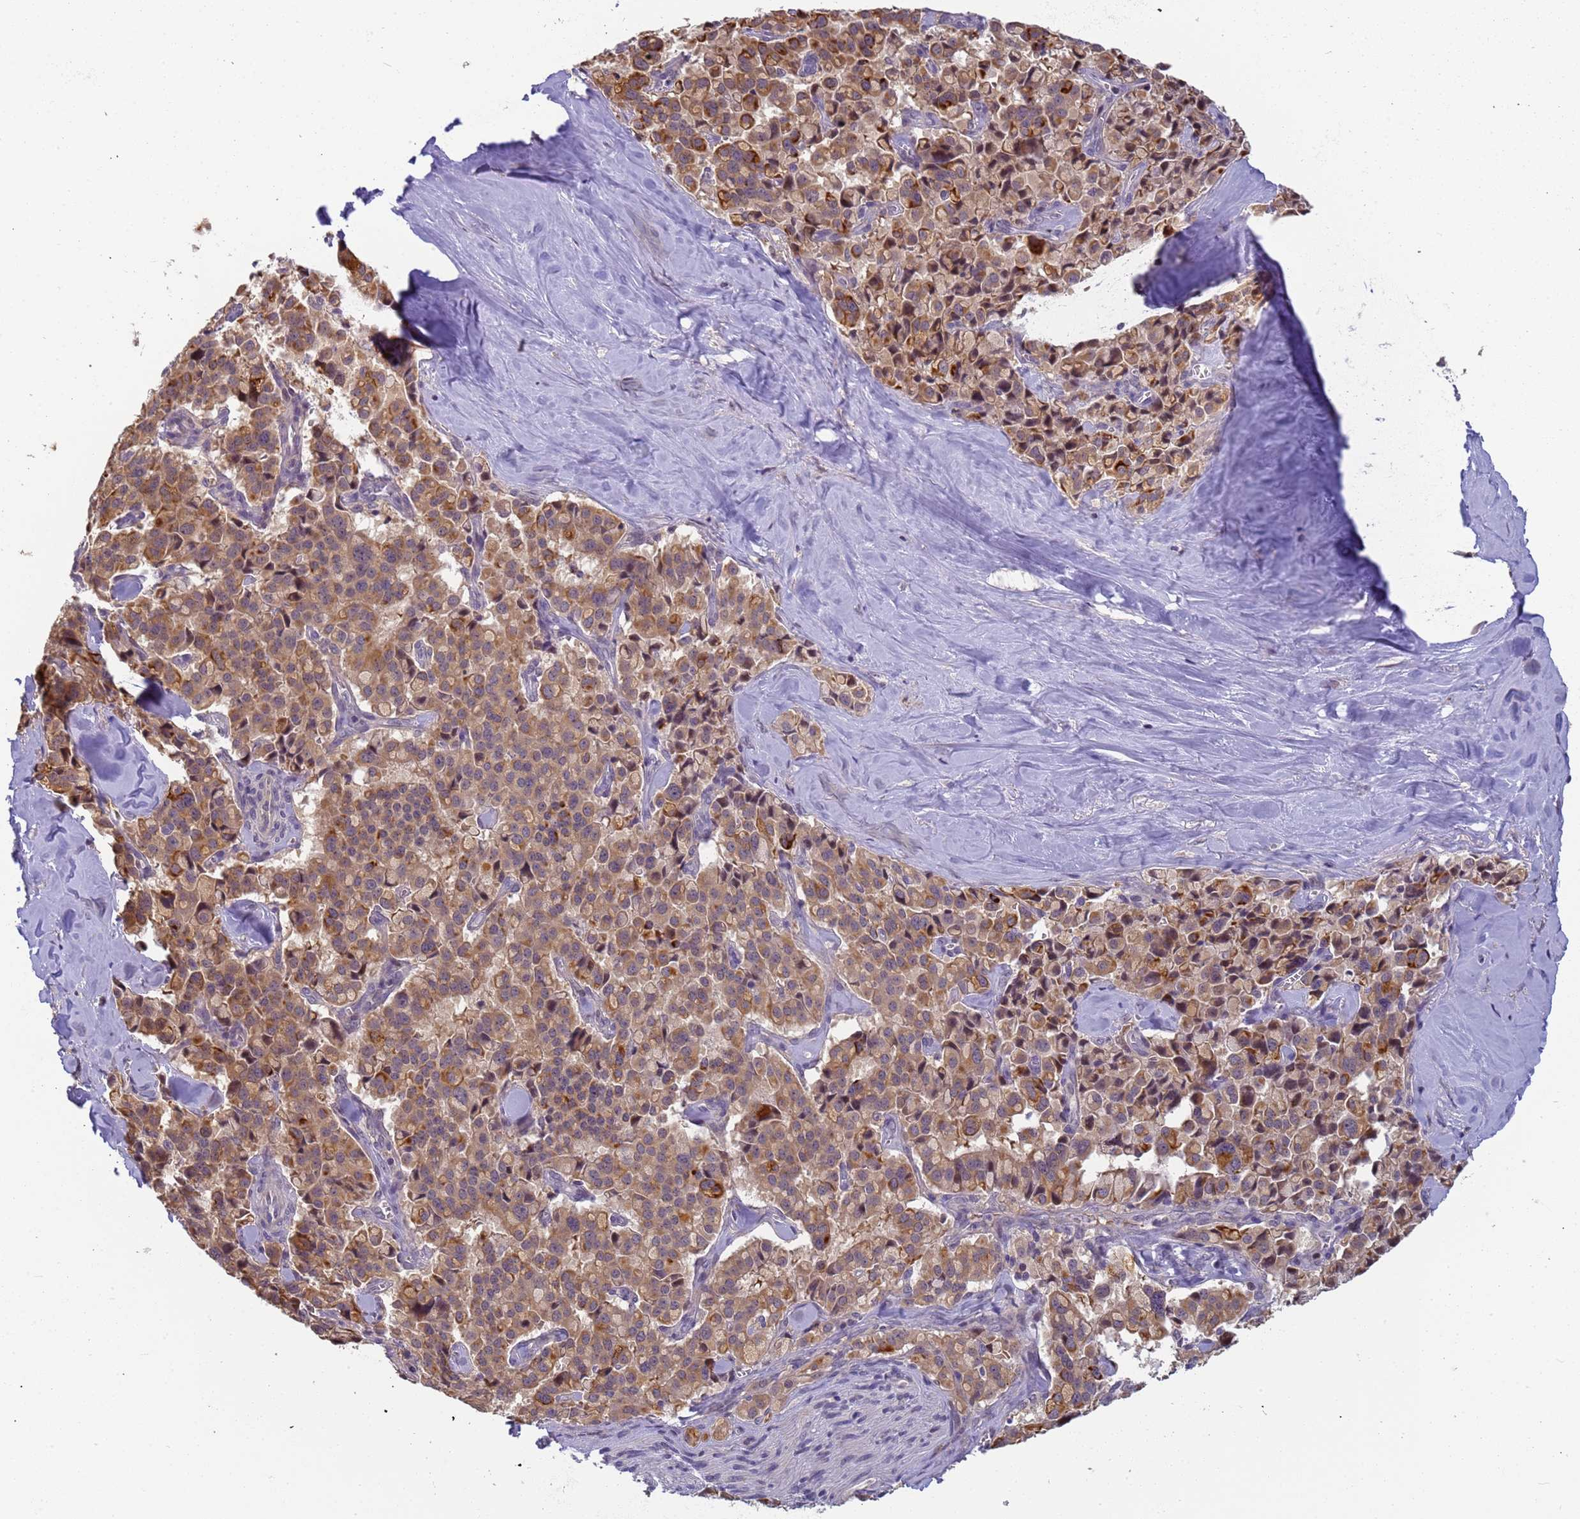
{"staining": {"intensity": "moderate", "quantity": ">75%", "location": "cytoplasmic/membranous"}, "tissue": "pancreatic cancer", "cell_type": "Tumor cells", "image_type": "cancer", "snomed": [{"axis": "morphology", "description": "Adenocarcinoma, NOS"}, {"axis": "topography", "description": "Pancreas"}], "caption": "A photomicrograph of human pancreatic cancer stained for a protein shows moderate cytoplasmic/membranous brown staining in tumor cells.", "gene": "VWA3A", "patient": {"sex": "male", "age": 65}}